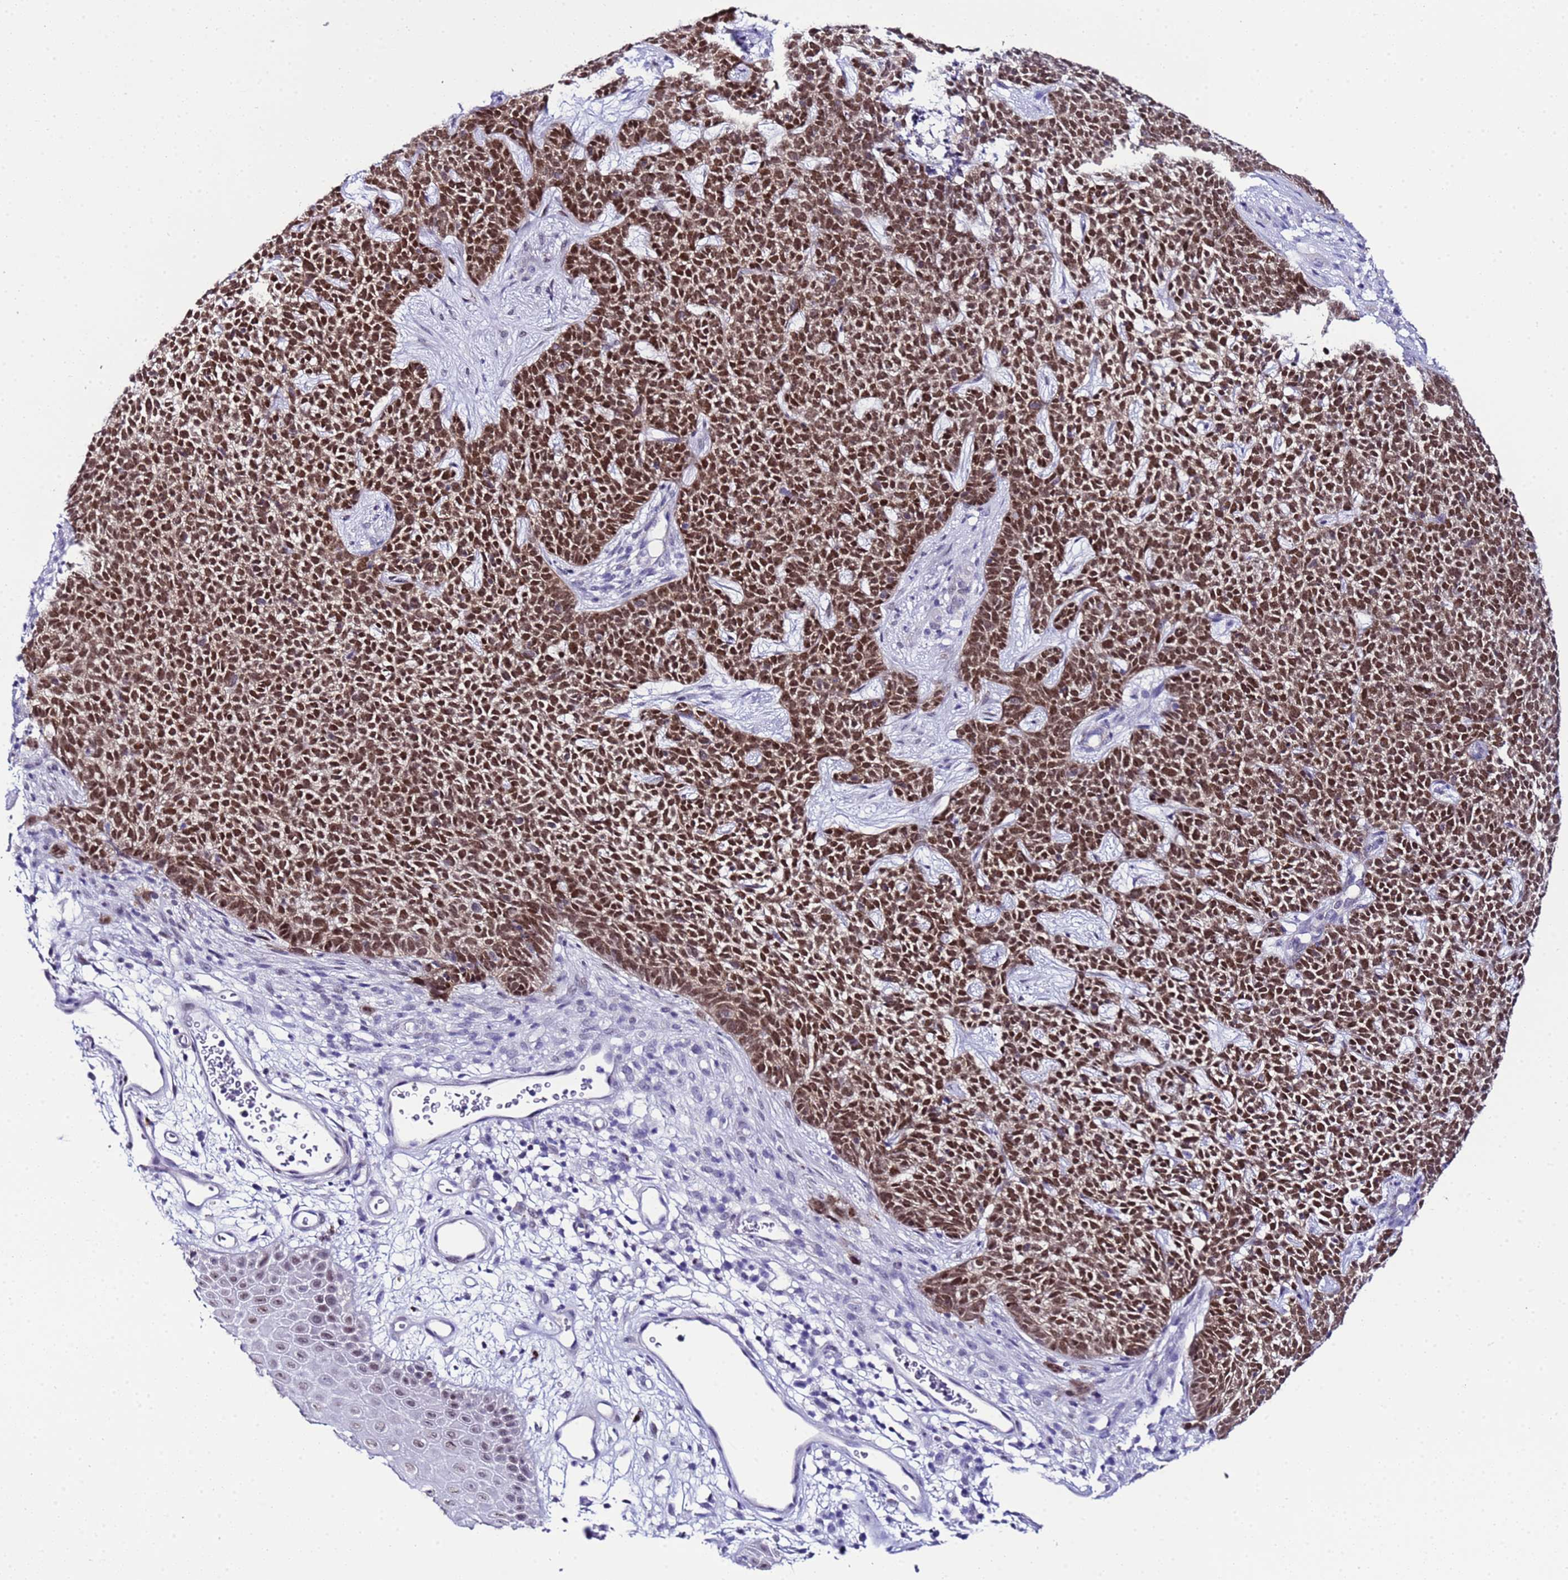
{"staining": {"intensity": "strong", "quantity": ">75%", "location": "nuclear"}, "tissue": "skin cancer", "cell_type": "Tumor cells", "image_type": "cancer", "snomed": [{"axis": "morphology", "description": "Basal cell carcinoma"}, {"axis": "topography", "description": "Skin"}], "caption": "A brown stain shows strong nuclear staining of a protein in basal cell carcinoma (skin) tumor cells.", "gene": "BCL7A", "patient": {"sex": "female", "age": 84}}